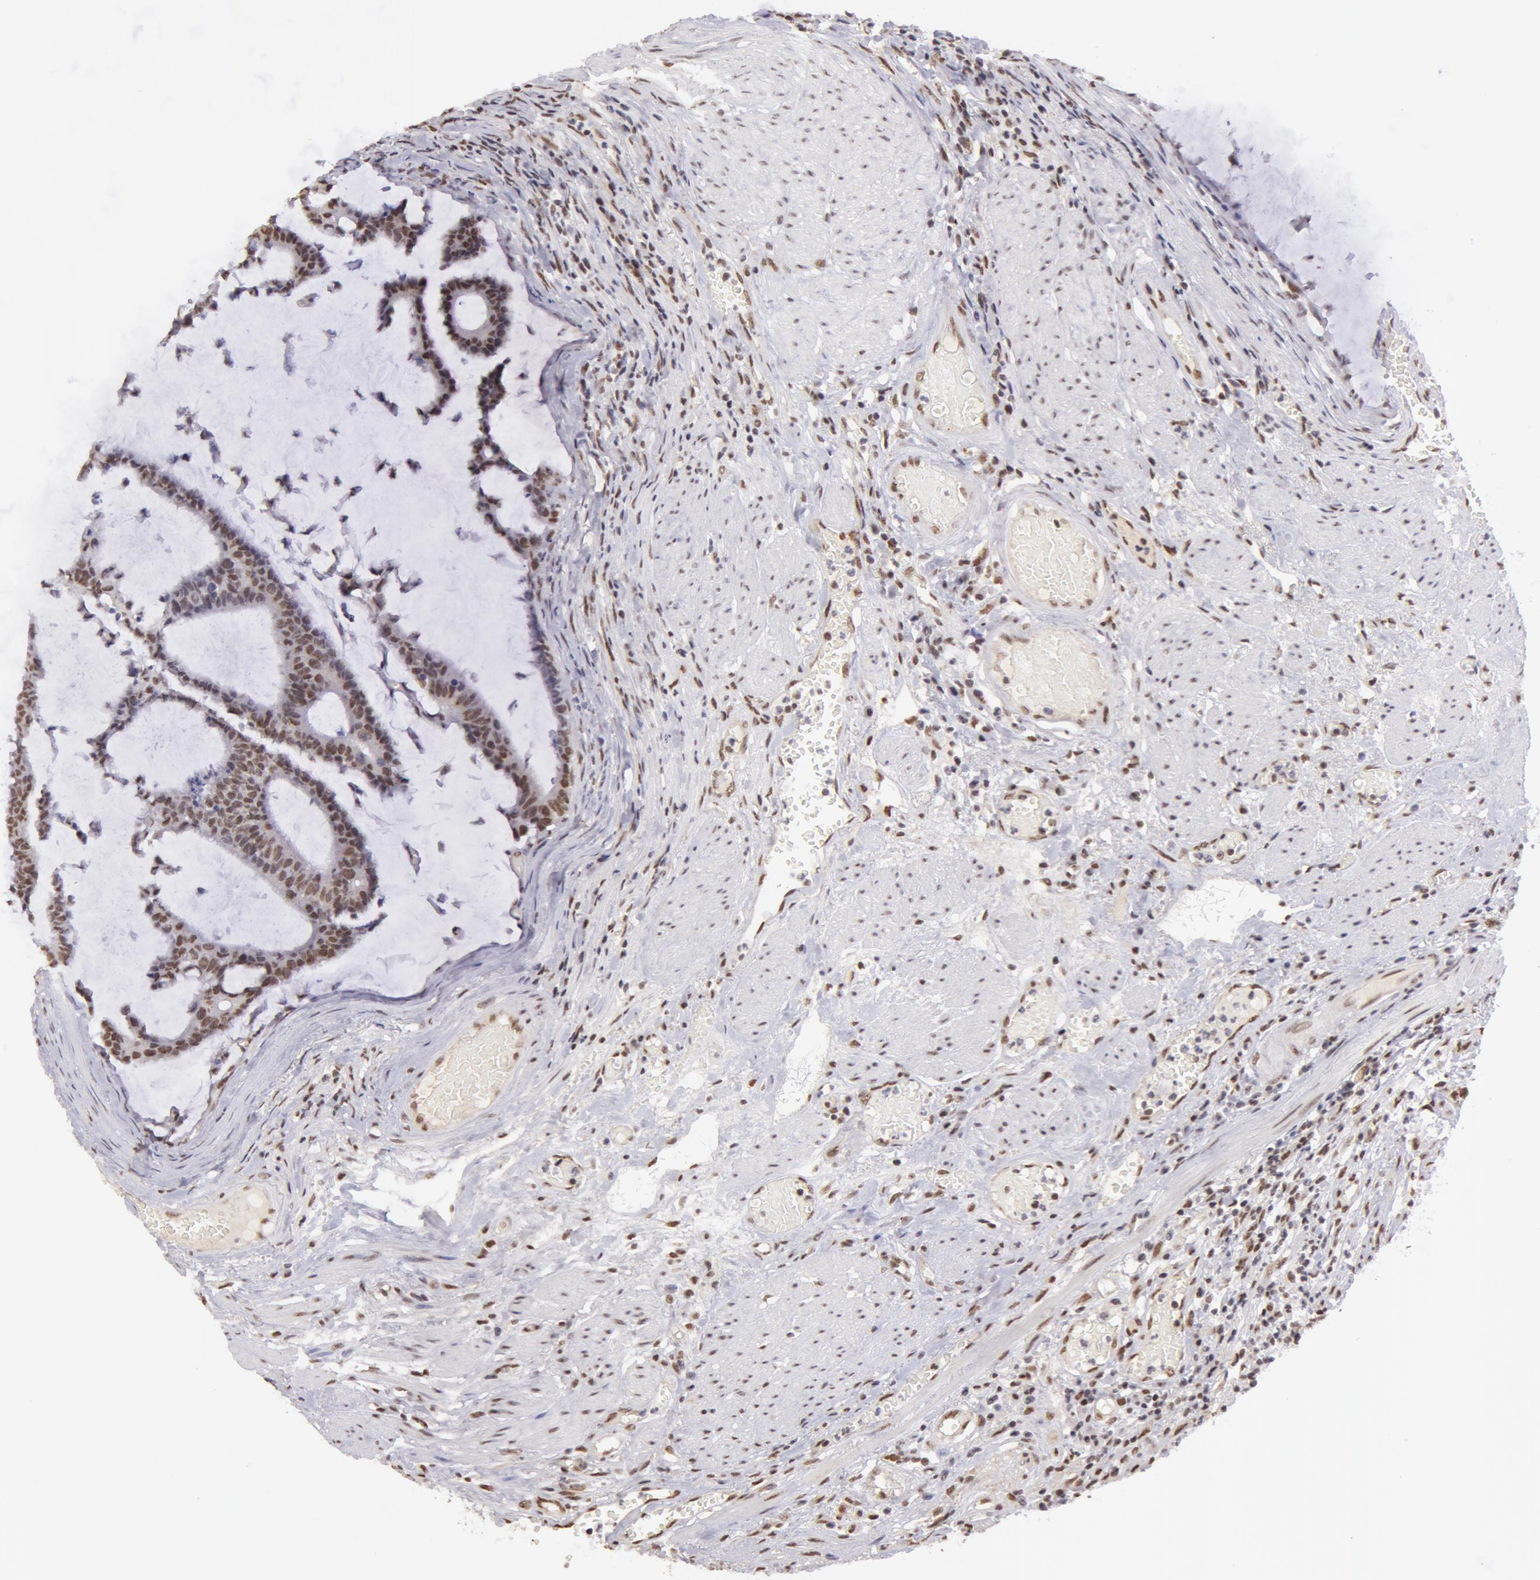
{"staining": {"intensity": "moderate", "quantity": ">75%", "location": "nuclear"}, "tissue": "colorectal cancer", "cell_type": "Tumor cells", "image_type": "cancer", "snomed": [{"axis": "morphology", "description": "Adenocarcinoma, NOS"}, {"axis": "topography", "description": "Colon"}], "caption": "An immunohistochemistry image of neoplastic tissue is shown. Protein staining in brown shows moderate nuclear positivity in colorectal adenocarcinoma within tumor cells. (DAB (3,3'-diaminobenzidine) IHC with brightfield microscopy, high magnification).", "gene": "VRTN", "patient": {"sex": "female", "age": 84}}